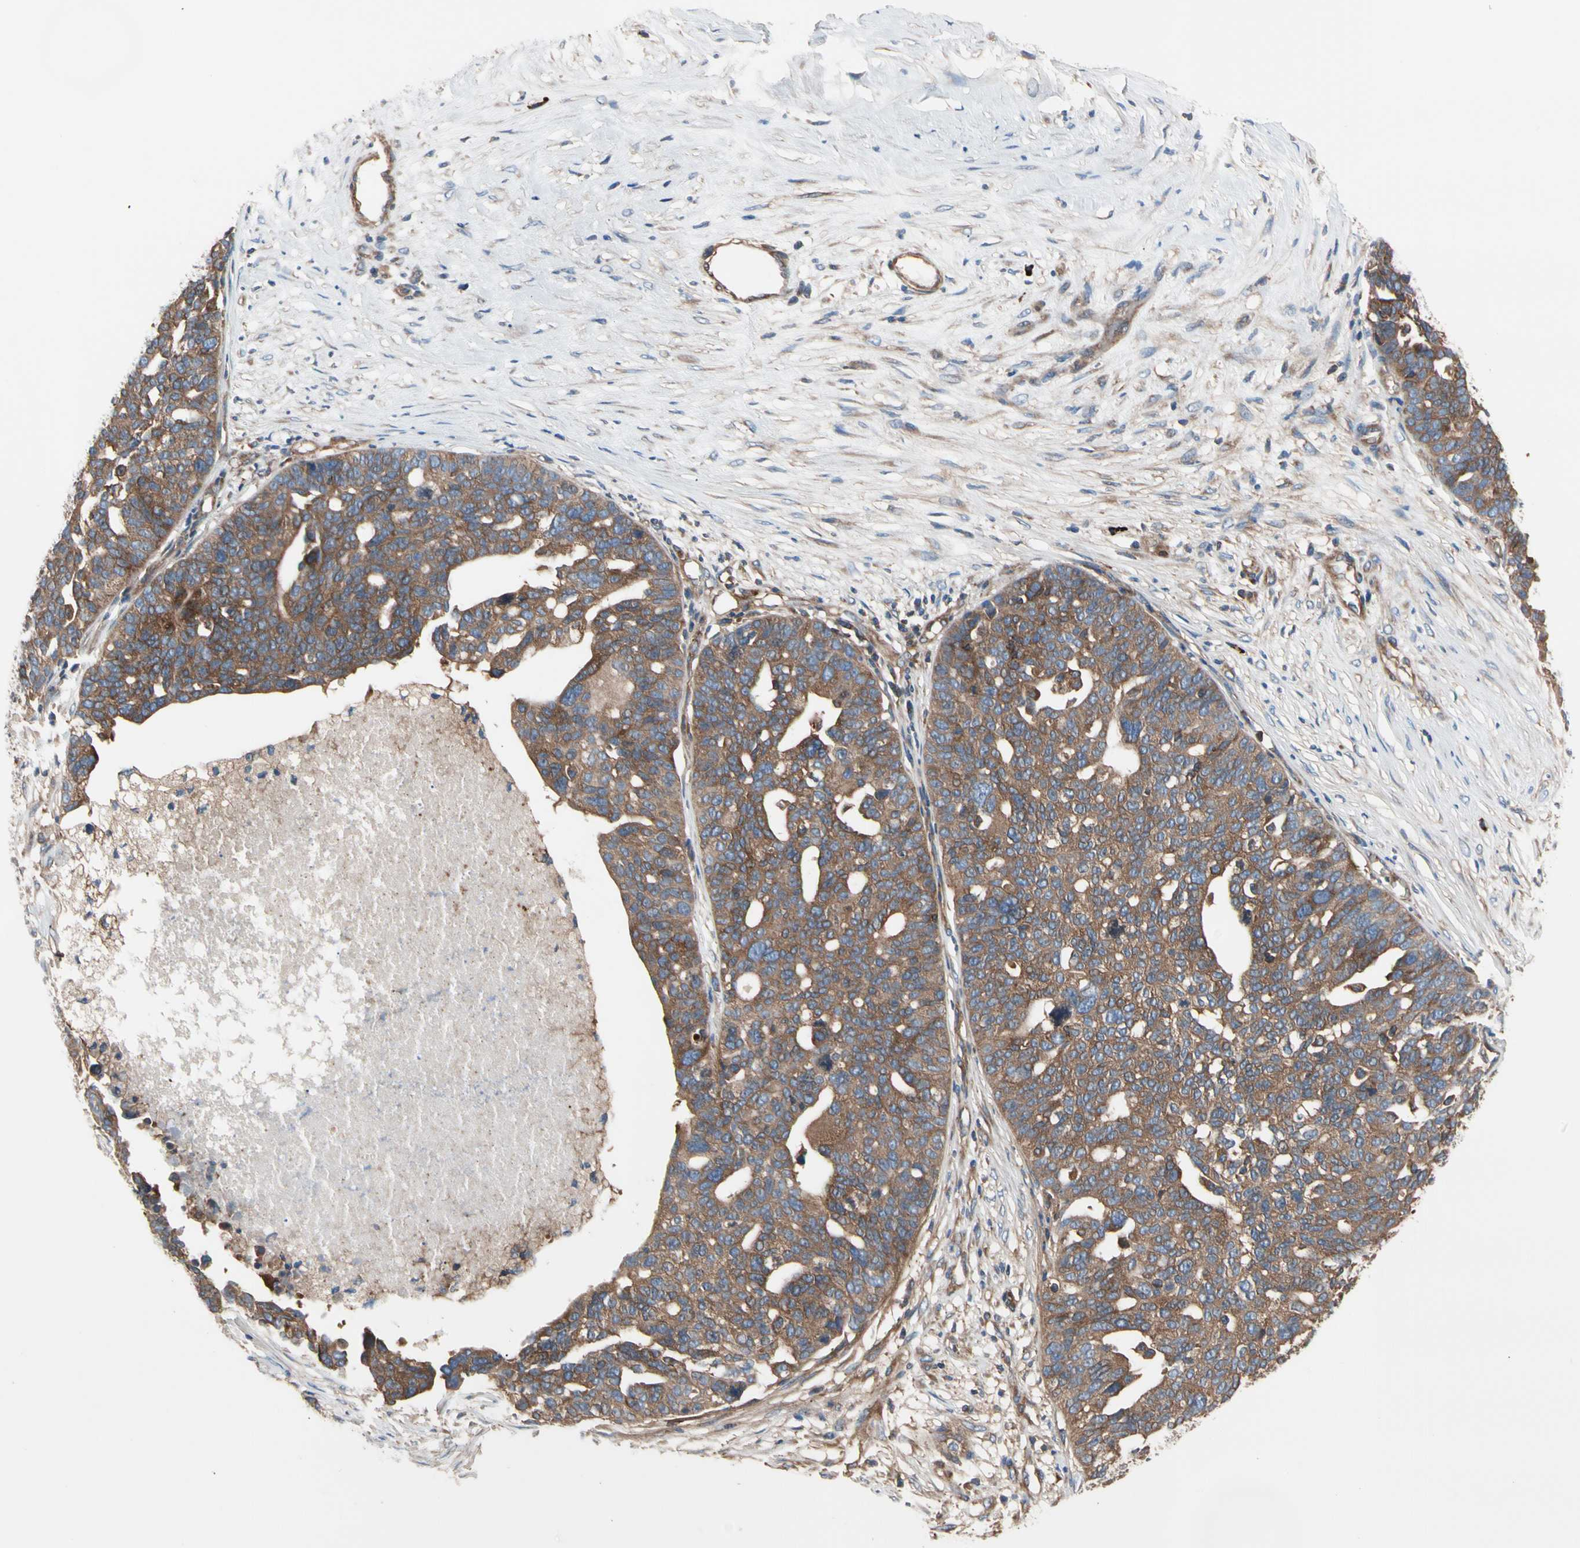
{"staining": {"intensity": "moderate", "quantity": ">75%", "location": "cytoplasmic/membranous"}, "tissue": "ovarian cancer", "cell_type": "Tumor cells", "image_type": "cancer", "snomed": [{"axis": "morphology", "description": "Cystadenocarcinoma, serous, NOS"}, {"axis": "topography", "description": "Ovary"}], "caption": "IHC staining of ovarian cancer (serous cystadenocarcinoma), which reveals medium levels of moderate cytoplasmic/membranous expression in about >75% of tumor cells indicating moderate cytoplasmic/membranous protein positivity. The staining was performed using DAB (brown) for protein detection and nuclei were counterstained in hematoxylin (blue).", "gene": "ROCK1", "patient": {"sex": "female", "age": 59}}